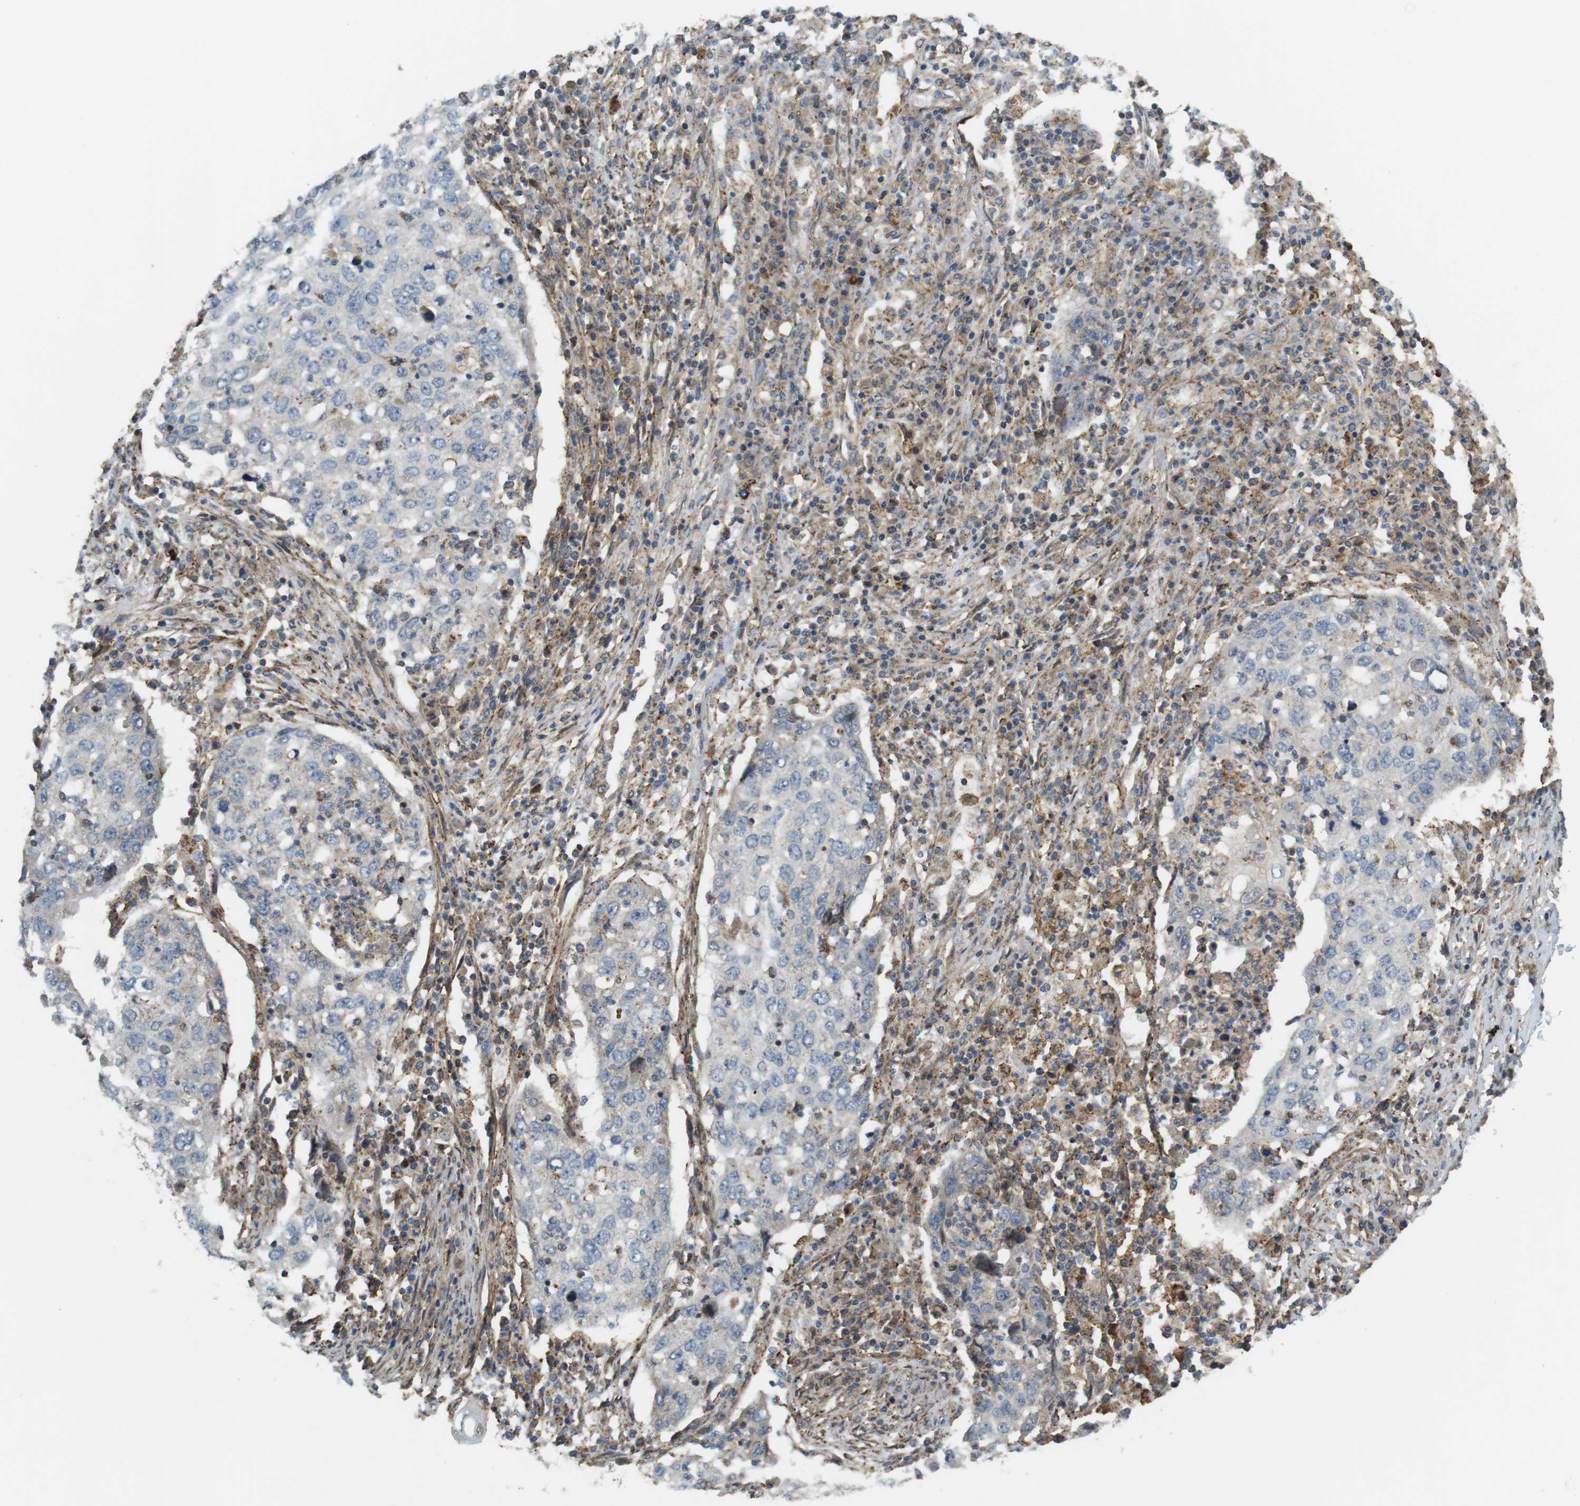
{"staining": {"intensity": "negative", "quantity": "none", "location": "none"}, "tissue": "lung cancer", "cell_type": "Tumor cells", "image_type": "cancer", "snomed": [{"axis": "morphology", "description": "Squamous cell carcinoma, NOS"}, {"axis": "topography", "description": "Lung"}], "caption": "Protein analysis of lung squamous cell carcinoma displays no significant positivity in tumor cells.", "gene": "DDAH2", "patient": {"sex": "female", "age": 63}}